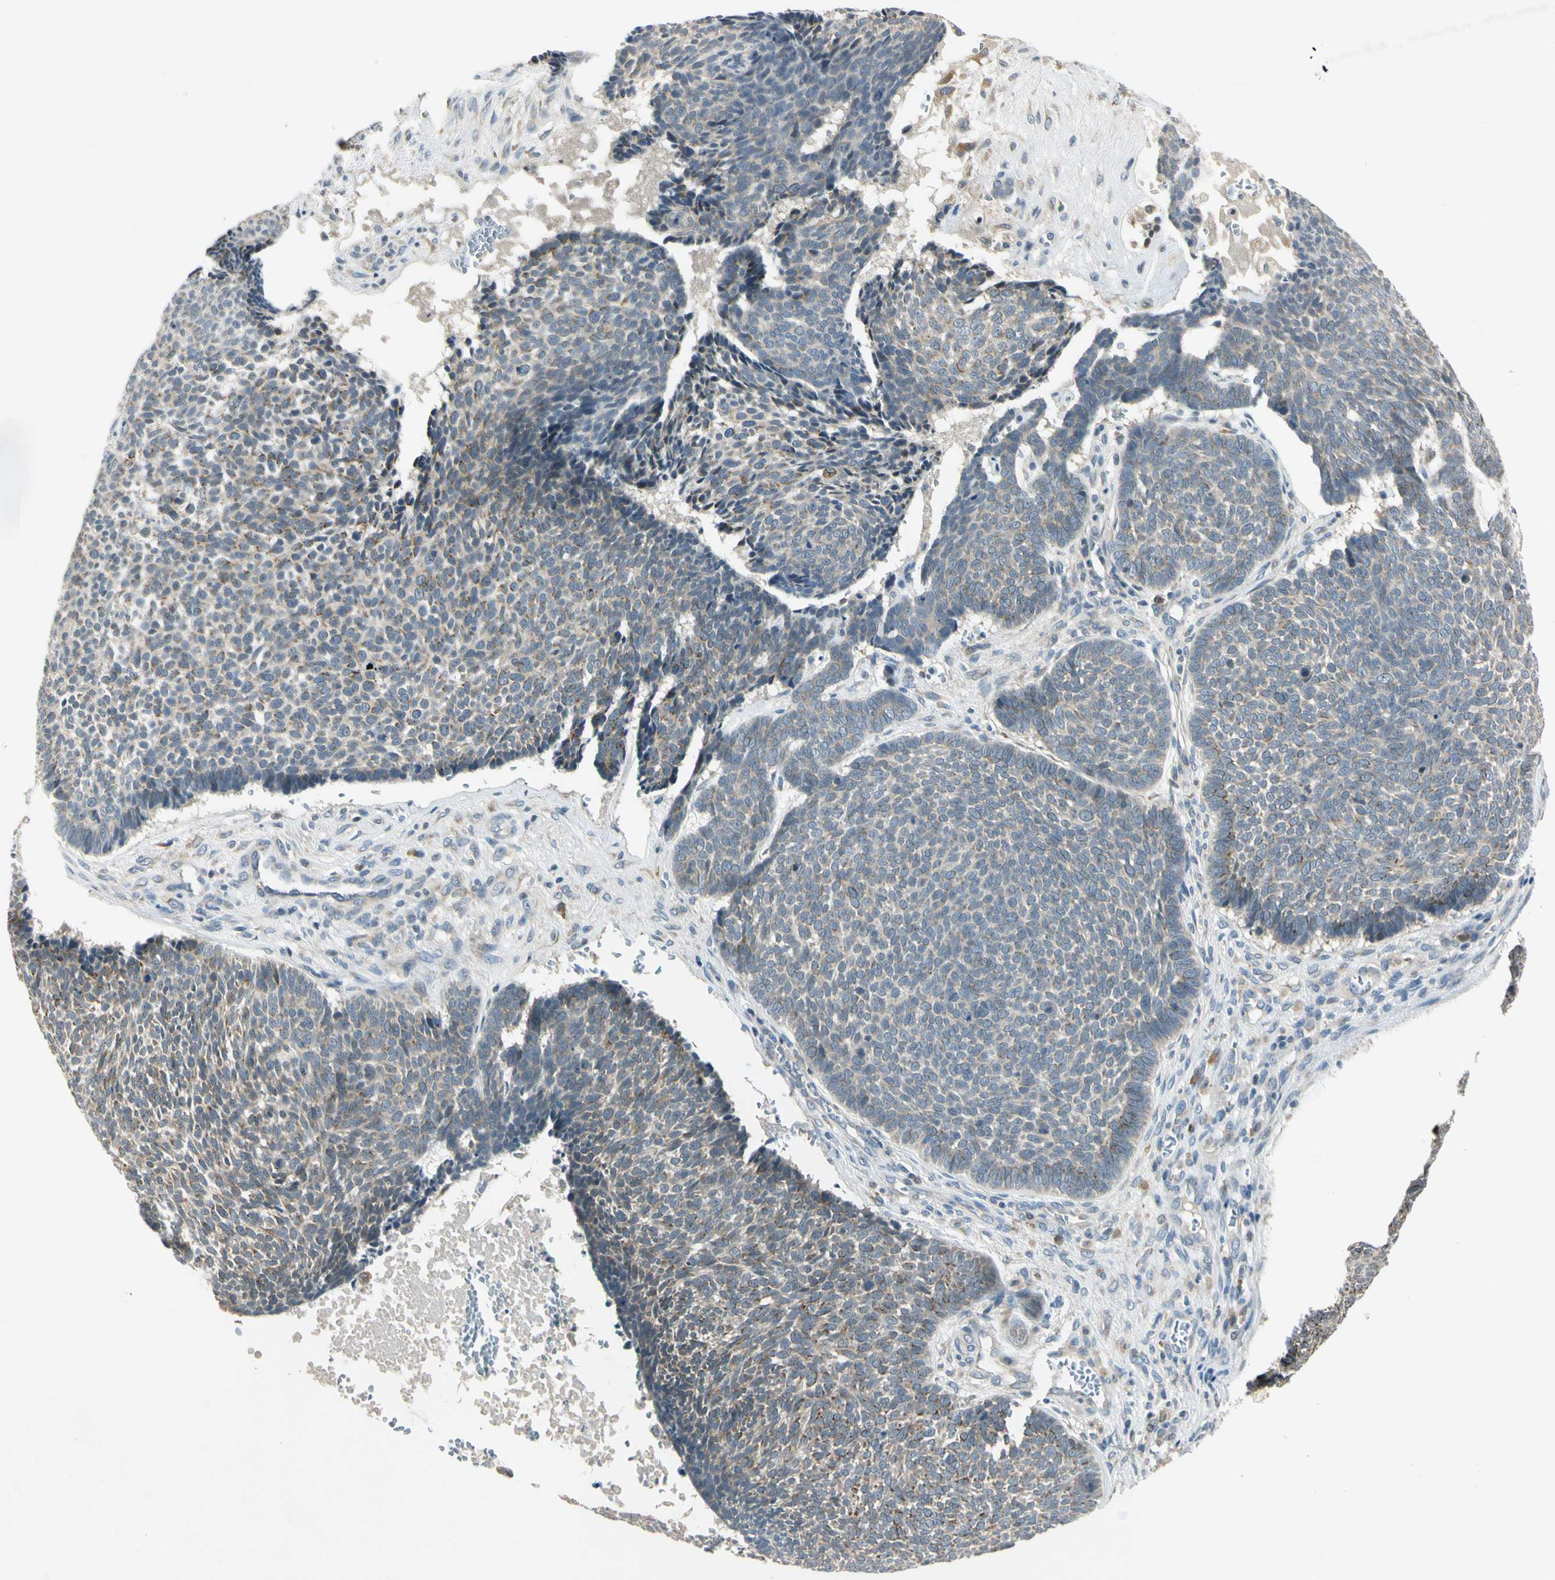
{"staining": {"intensity": "weak", "quantity": "25%-75%", "location": "cytoplasmic/membranous"}, "tissue": "skin cancer", "cell_type": "Tumor cells", "image_type": "cancer", "snomed": [{"axis": "morphology", "description": "Basal cell carcinoma"}, {"axis": "topography", "description": "Skin"}], "caption": "Brown immunohistochemical staining in skin basal cell carcinoma displays weak cytoplasmic/membranous positivity in about 25%-75% of tumor cells.", "gene": "RPS6KB2", "patient": {"sex": "male", "age": 84}}